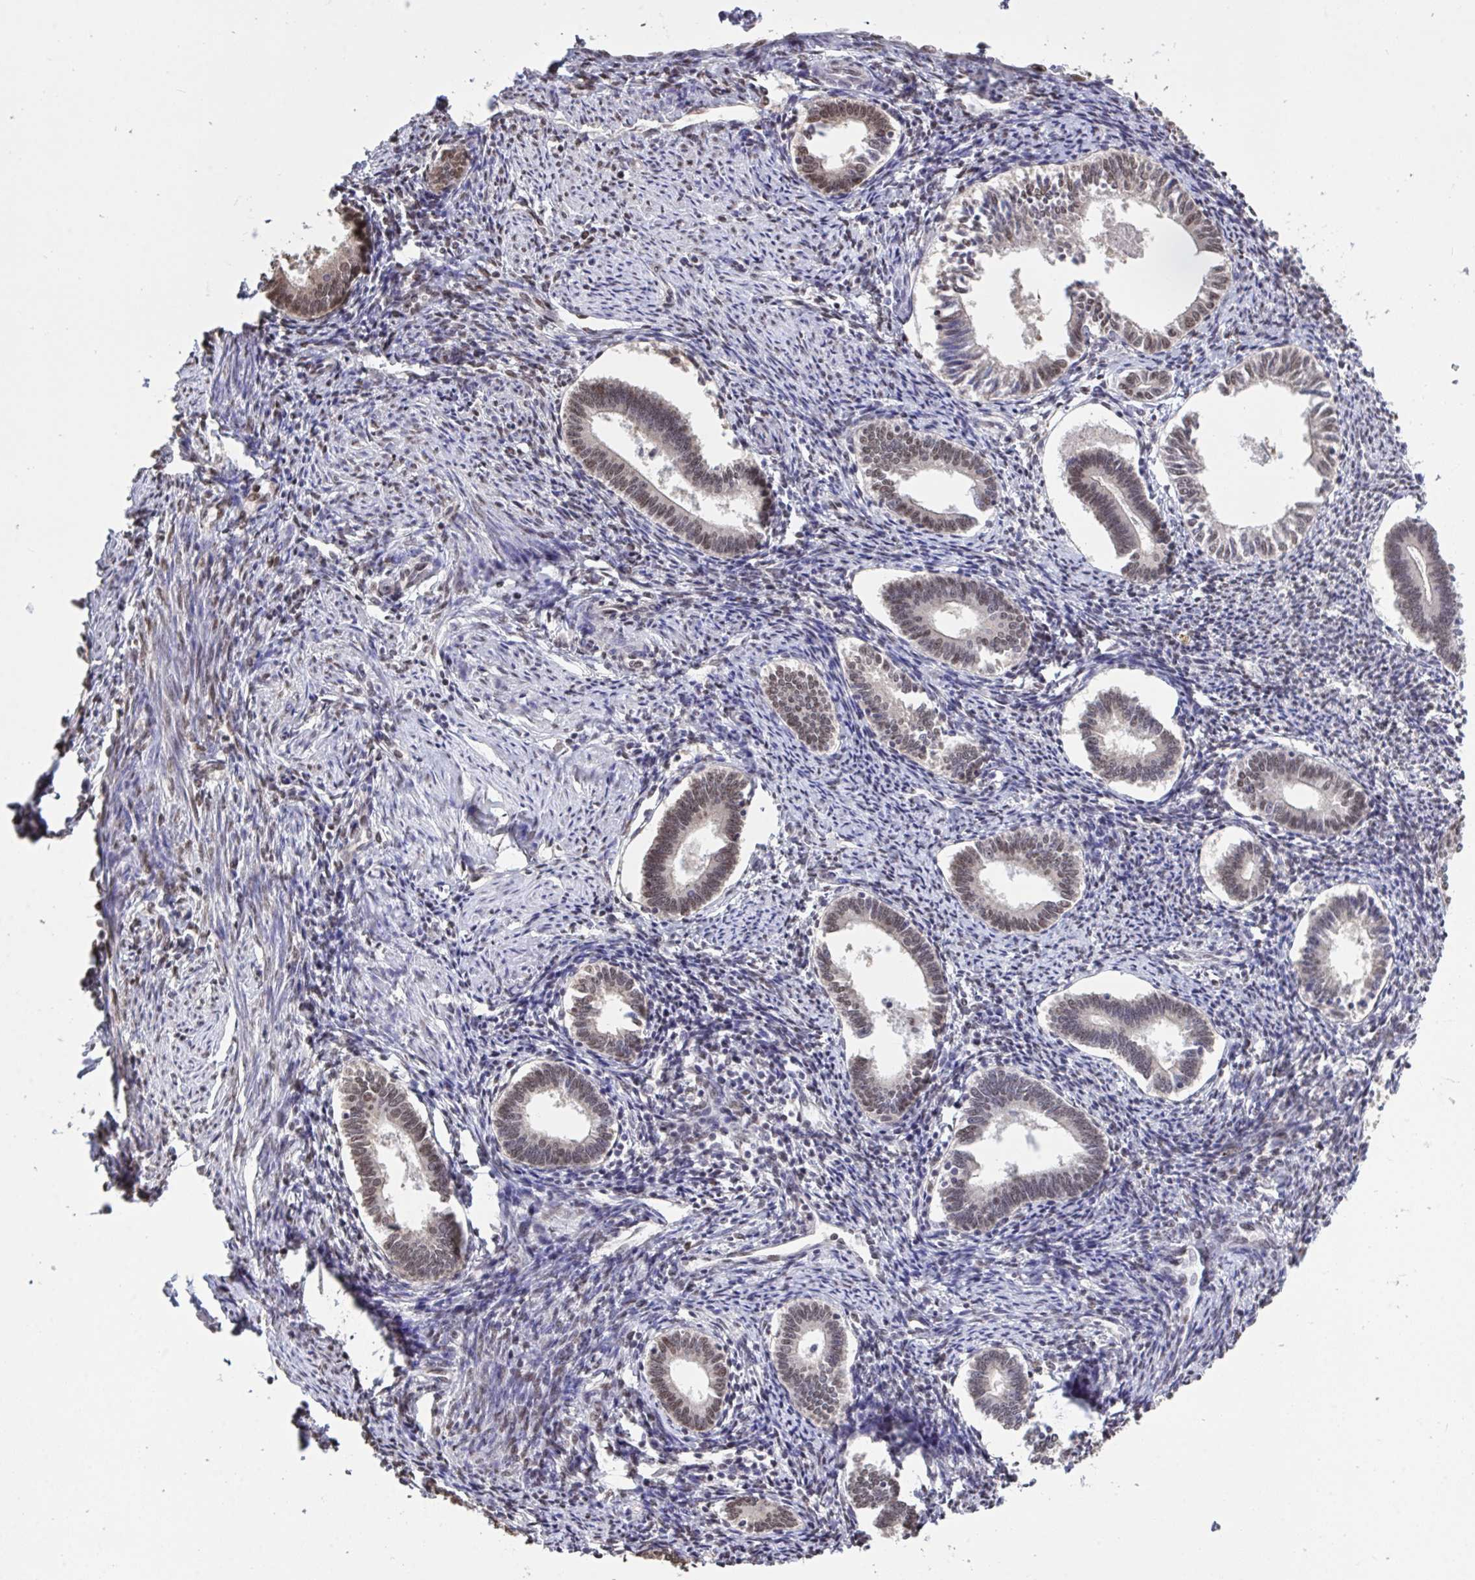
{"staining": {"intensity": "weak", "quantity": "25%-75%", "location": "nuclear"}, "tissue": "endometrium", "cell_type": "Cells in endometrial stroma", "image_type": "normal", "snomed": [{"axis": "morphology", "description": "Normal tissue, NOS"}, {"axis": "topography", "description": "Endometrium"}], "caption": "Unremarkable endometrium exhibits weak nuclear staining in approximately 25%-75% of cells in endometrial stroma, visualized by immunohistochemistry. Ihc stains the protein of interest in brown and the nuclei are stained blue.", "gene": "HNRNPDL", "patient": {"sex": "female", "age": 41}}